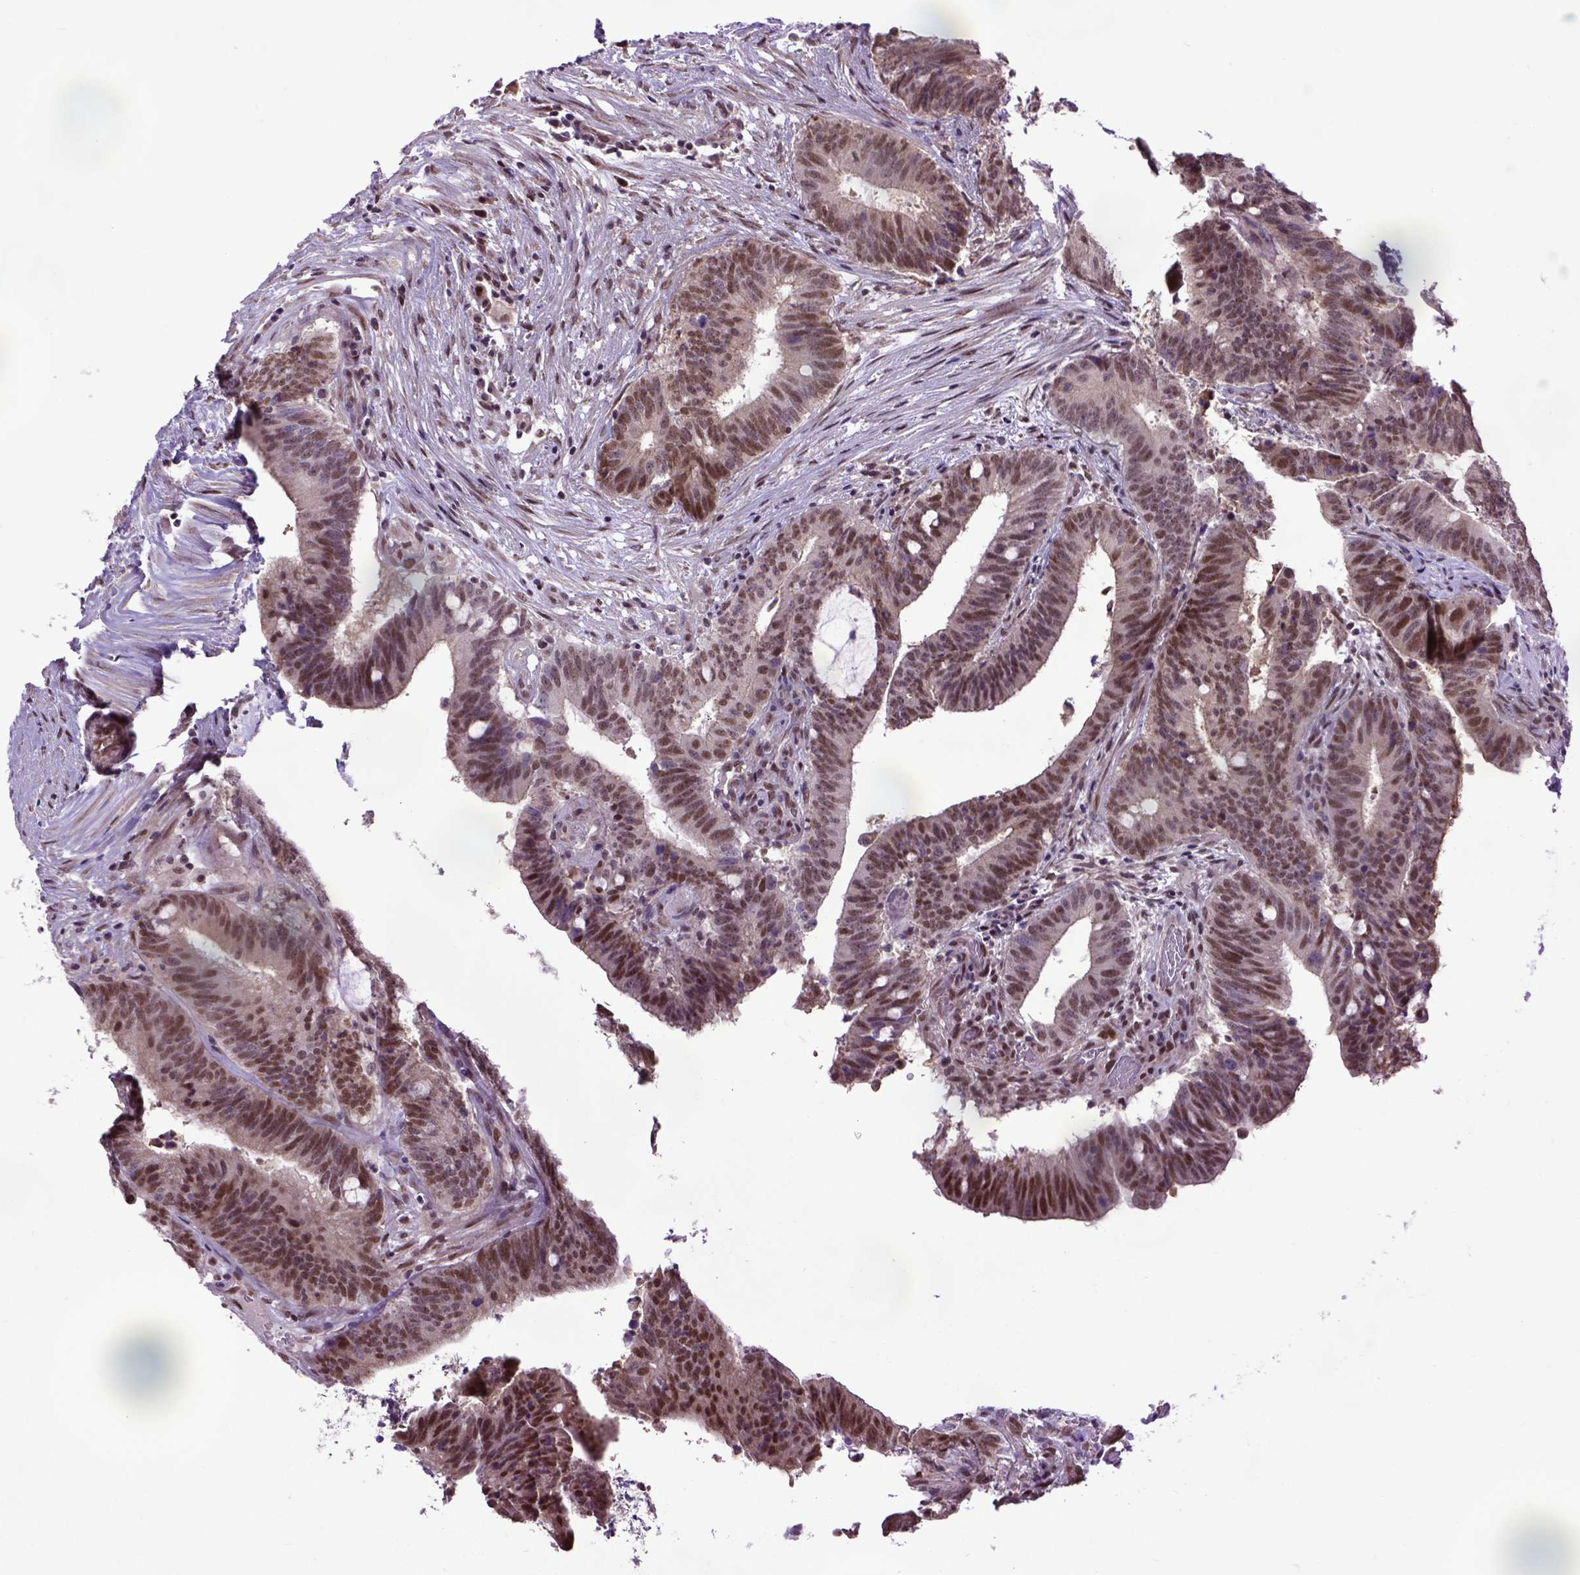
{"staining": {"intensity": "moderate", "quantity": ">75%", "location": "nuclear"}, "tissue": "colorectal cancer", "cell_type": "Tumor cells", "image_type": "cancer", "snomed": [{"axis": "morphology", "description": "Adenocarcinoma, NOS"}, {"axis": "topography", "description": "Colon"}], "caption": "Immunohistochemical staining of human colorectal cancer displays moderate nuclear protein staining in approximately >75% of tumor cells.", "gene": "UBA3", "patient": {"sex": "female", "age": 43}}